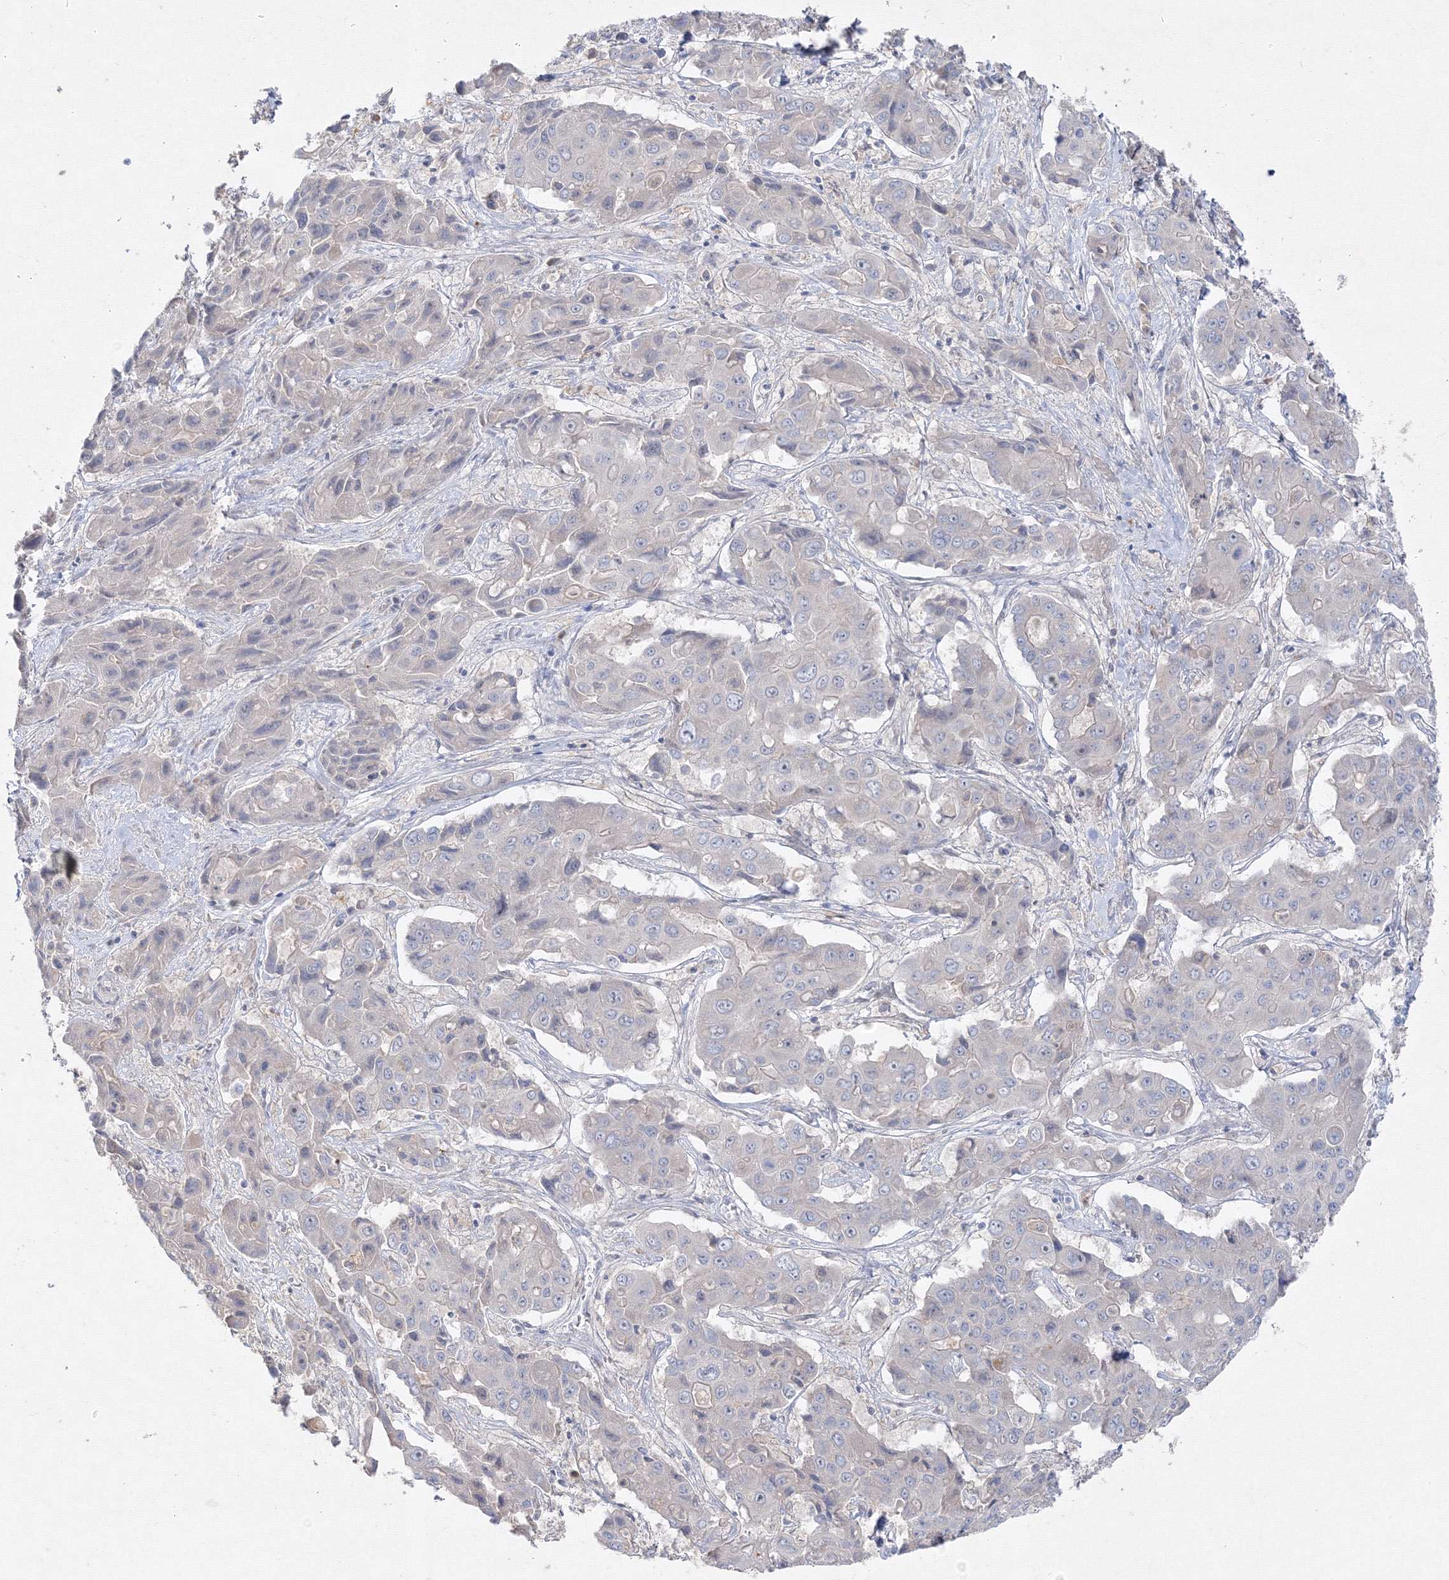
{"staining": {"intensity": "negative", "quantity": "none", "location": "none"}, "tissue": "liver cancer", "cell_type": "Tumor cells", "image_type": "cancer", "snomed": [{"axis": "morphology", "description": "Cholangiocarcinoma"}, {"axis": "topography", "description": "Liver"}], "caption": "This is an IHC histopathology image of liver cholangiocarcinoma. There is no staining in tumor cells.", "gene": "FBXL8", "patient": {"sex": "male", "age": 67}}